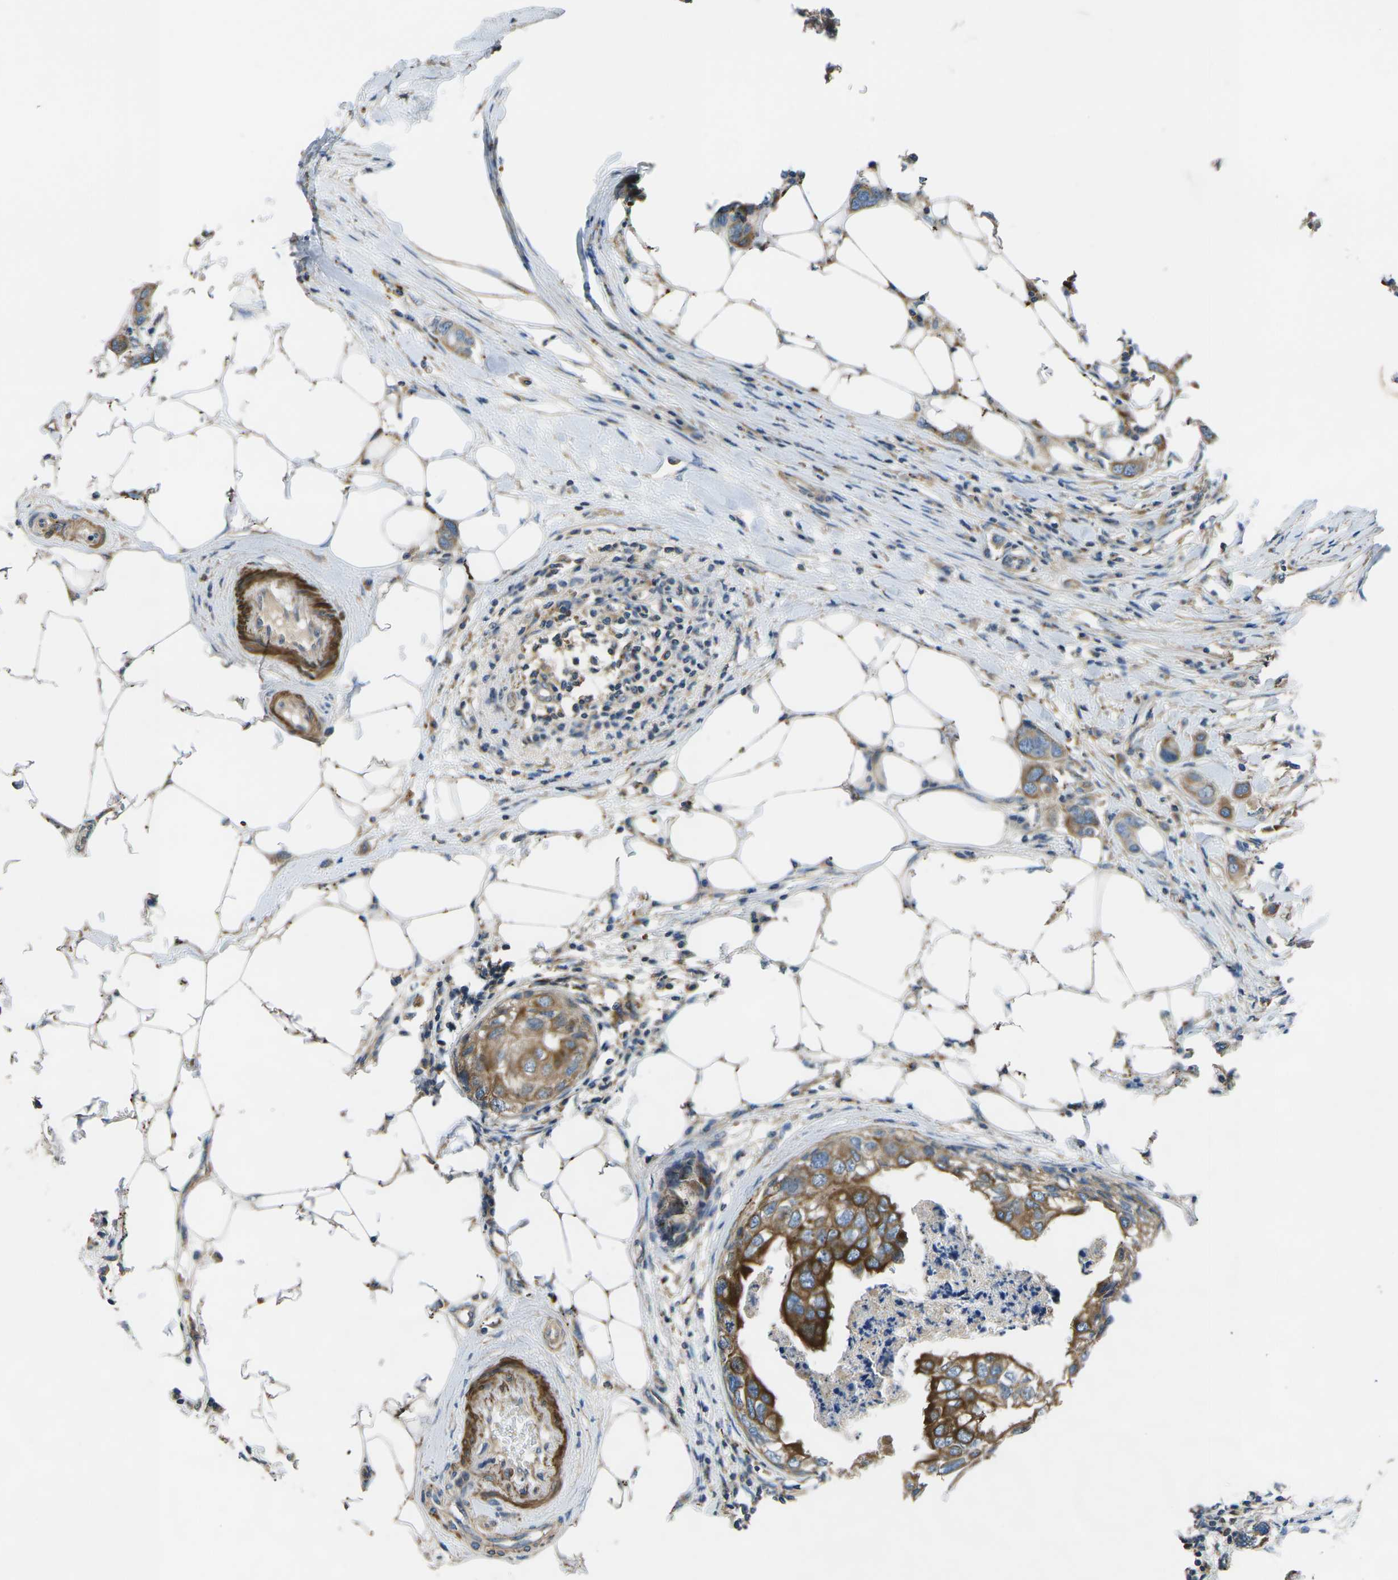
{"staining": {"intensity": "moderate", "quantity": ">75%", "location": "cytoplasmic/membranous"}, "tissue": "breast cancer", "cell_type": "Tumor cells", "image_type": "cancer", "snomed": [{"axis": "morphology", "description": "Duct carcinoma"}, {"axis": "topography", "description": "Breast"}], "caption": "This micrograph exhibits breast cancer stained with immunohistochemistry (IHC) to label a protein in brown. The cytoplasmic/membranous of tumor cells show moderate positivity for the protein. Nuclei are counter-stained blue.", "gene": "KCNJ15", "patient": {"sex": "female", "age": 50}}